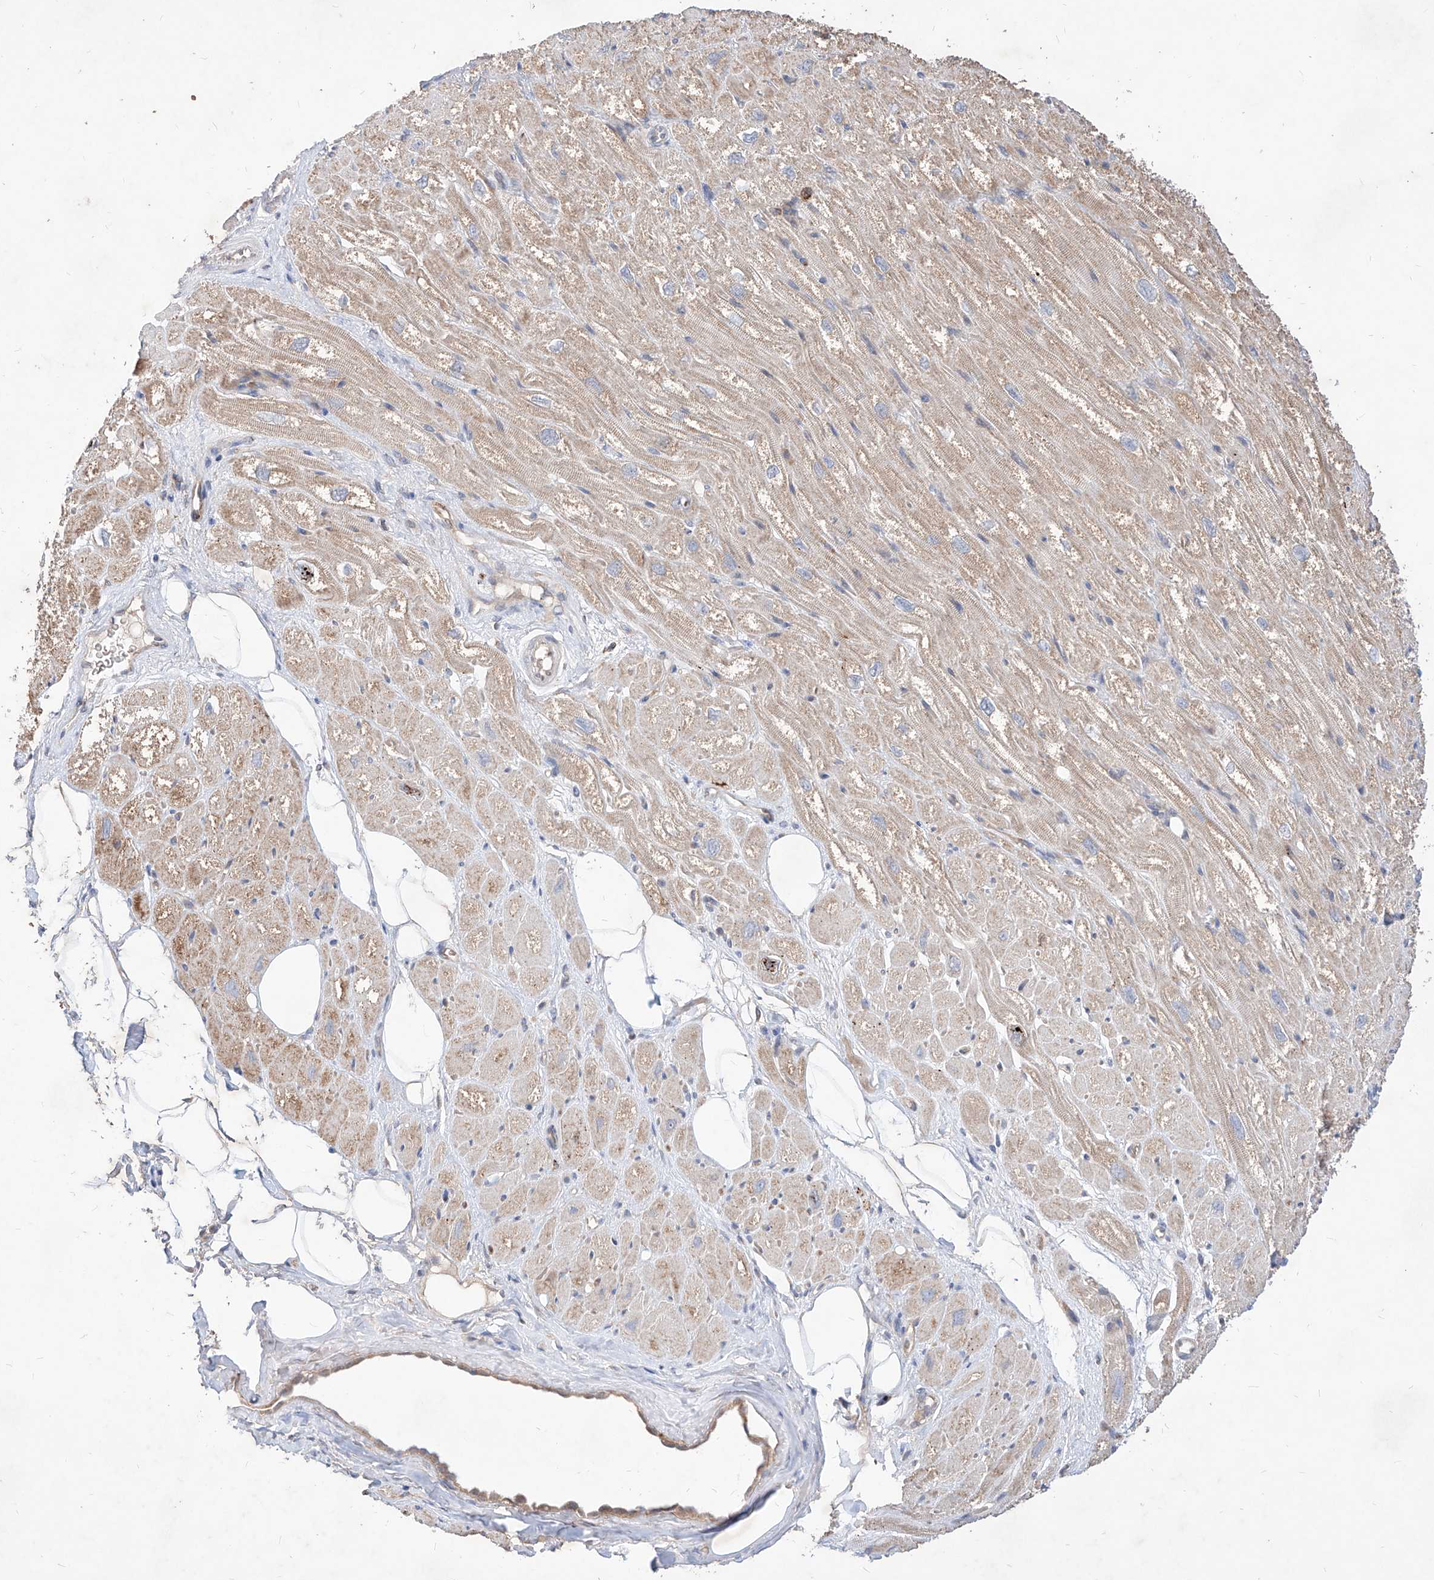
{"staining": {"intensity": "moderate", "quantity": "<25%", "location": "cytoplasmic/membranous"}, "tissue": "heart muscle", "cell_type": "Cardiomyocytes", "image_type": "normal", "snomed": [{"axis": "morphology", "description": "Normal tissue, NOS"}, {"axis": "topography", "description": "Heart"}], "caption": "DAB (3,3'-diaminobenzidine) immunohistochemical staining of normal human heart muscle reveals moderate cytoplasmic/membranous protein positivity in approximately <25% of cardiomyocytes. (IHC, brightfield microscopy, high magnification).", "gene": "TSNAX", "patient": {"sex": "male", "age": 50}}